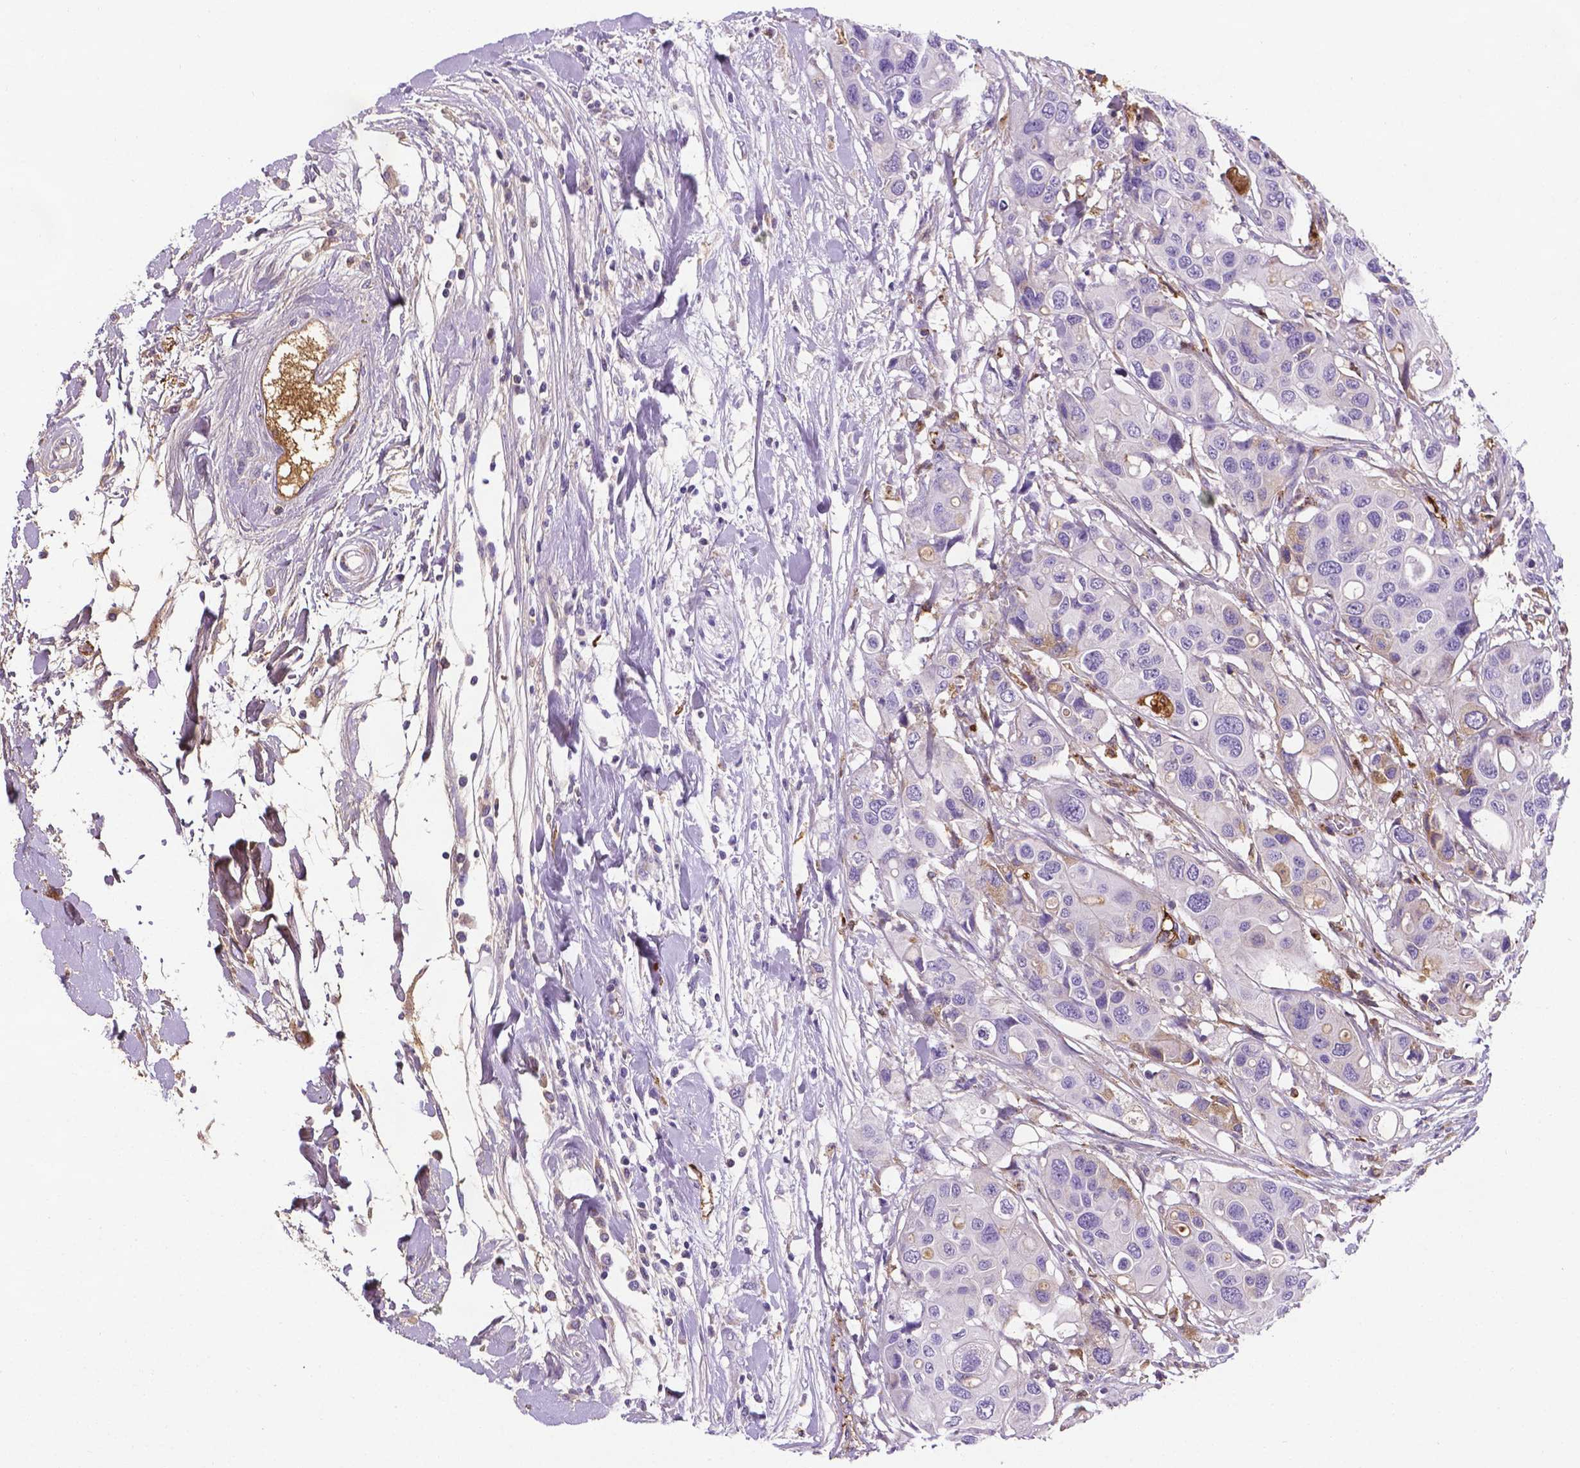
{"staining": {"intensity": "negative", "quantity": "none", "location": "none"}, "tissue": "colorectal cancer", "cell_type": "Tumor cells", "image_type": "cancer", "snomed": [{"axis": "morphology", "description": "Adenocarcinoma, NOS"}, {"axis": "topography", "description": "Colon"}], "caption": "This micrograph is of adenocarcinoma (colorectal) stained with IHC to label a protein in brown with the nuclei are counter-stained blue. There is no positivity in tumor cells.", "gene": "APOE", "patient": {"sex": "male", "age": 77}}